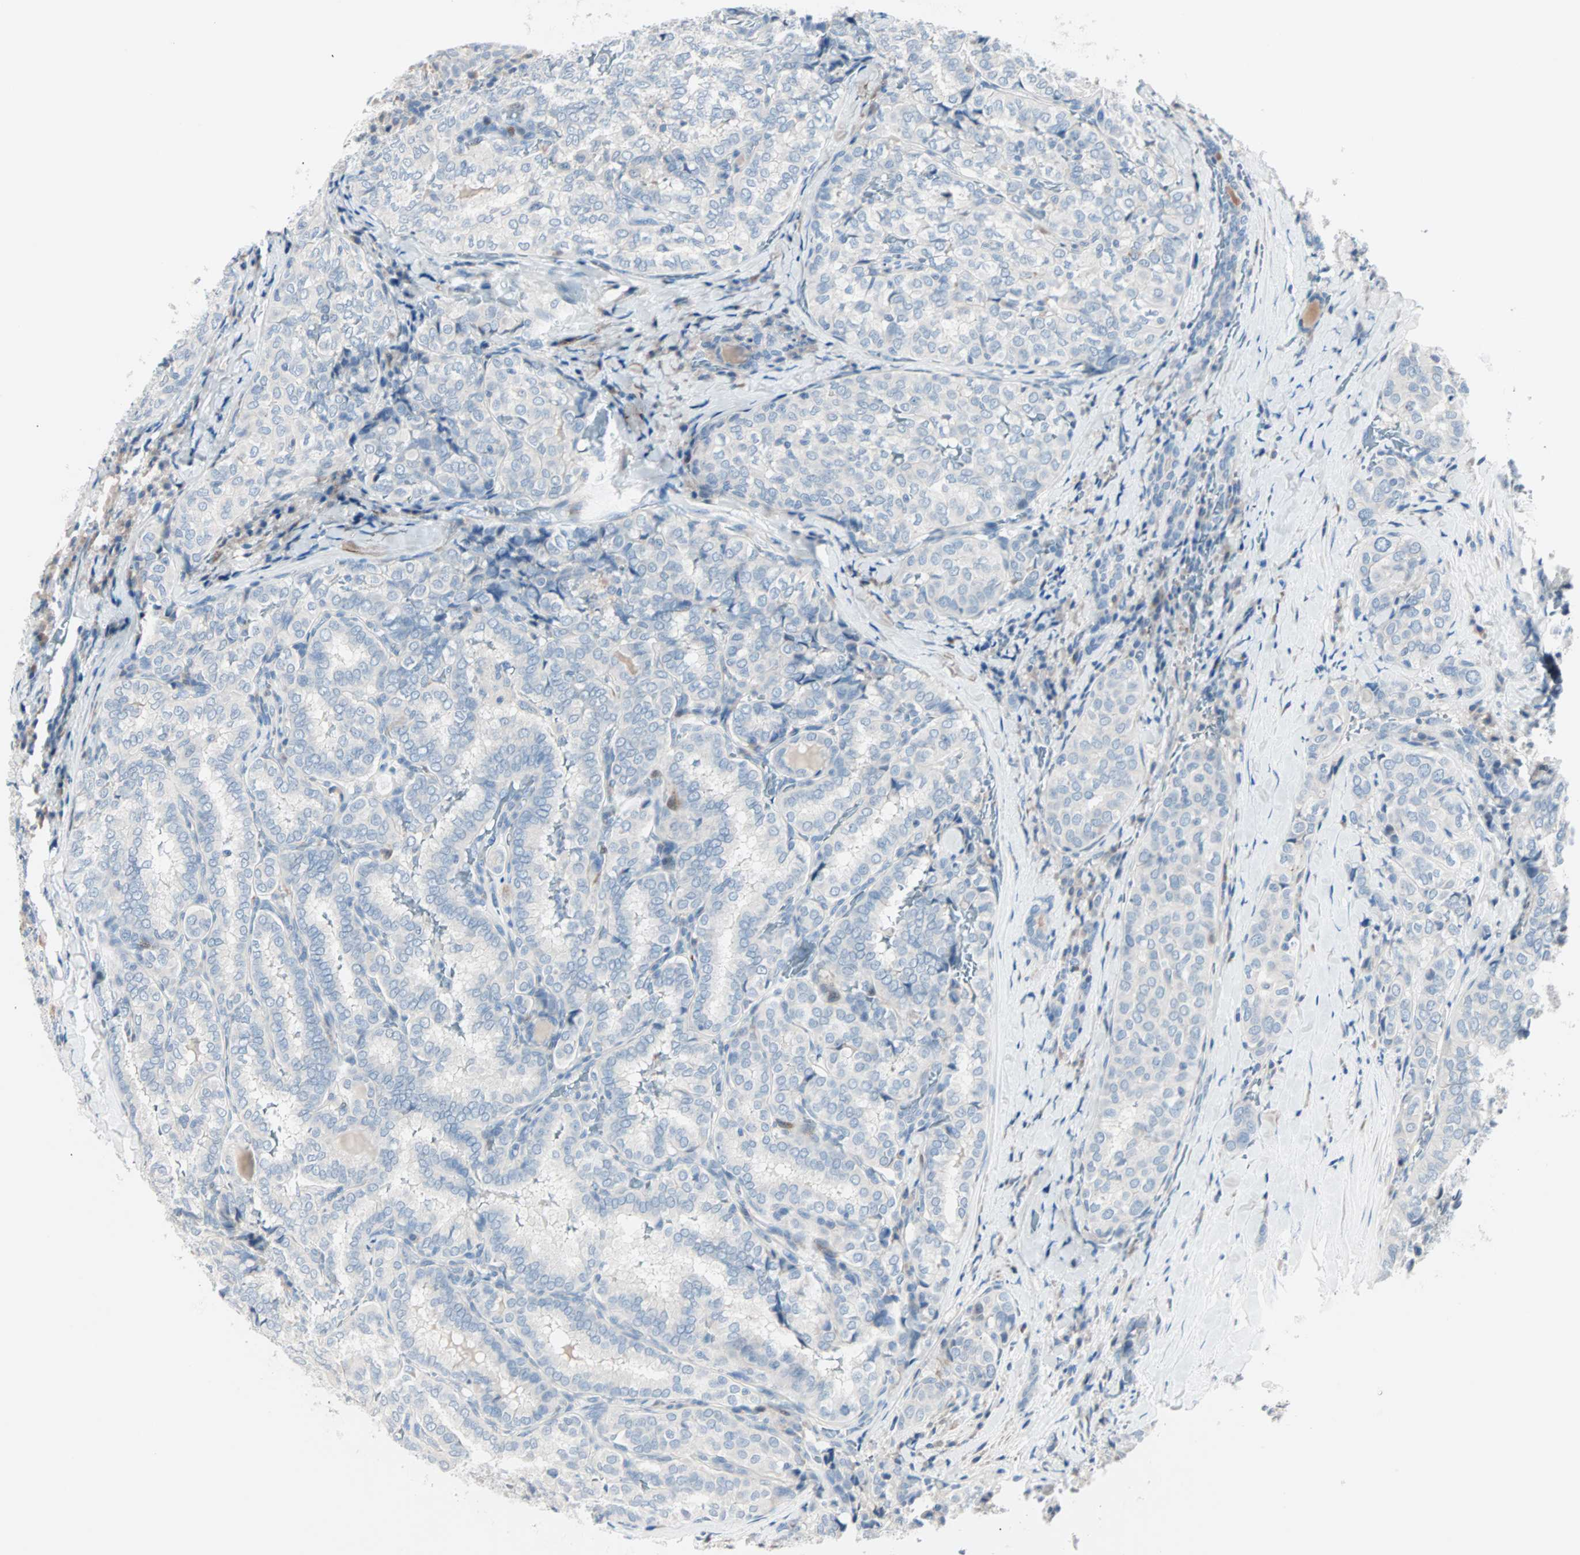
{"staining": {"intensity": "negative", "quantity": "none", "location": "none"}, "tissue": "thyroid cancer", "cell_type": "Tumor cells", "image_type": "cancer", "snomed": [{"axis": "morphology", "description": "Normal tissue, NOS"}, {"axis": "morphology", "description": "Papillary adenocarcinoma, NOS"}, {"axis": "topography", "description": "Thyroid gland"}], "caption": "High power microscopy image of an IHC image of papillary adenocarcinoma (thyroid), revealing no significant expression in tumor cells.", "gene": "NEFH", "patient": {"sex": "female", "age": 30}}